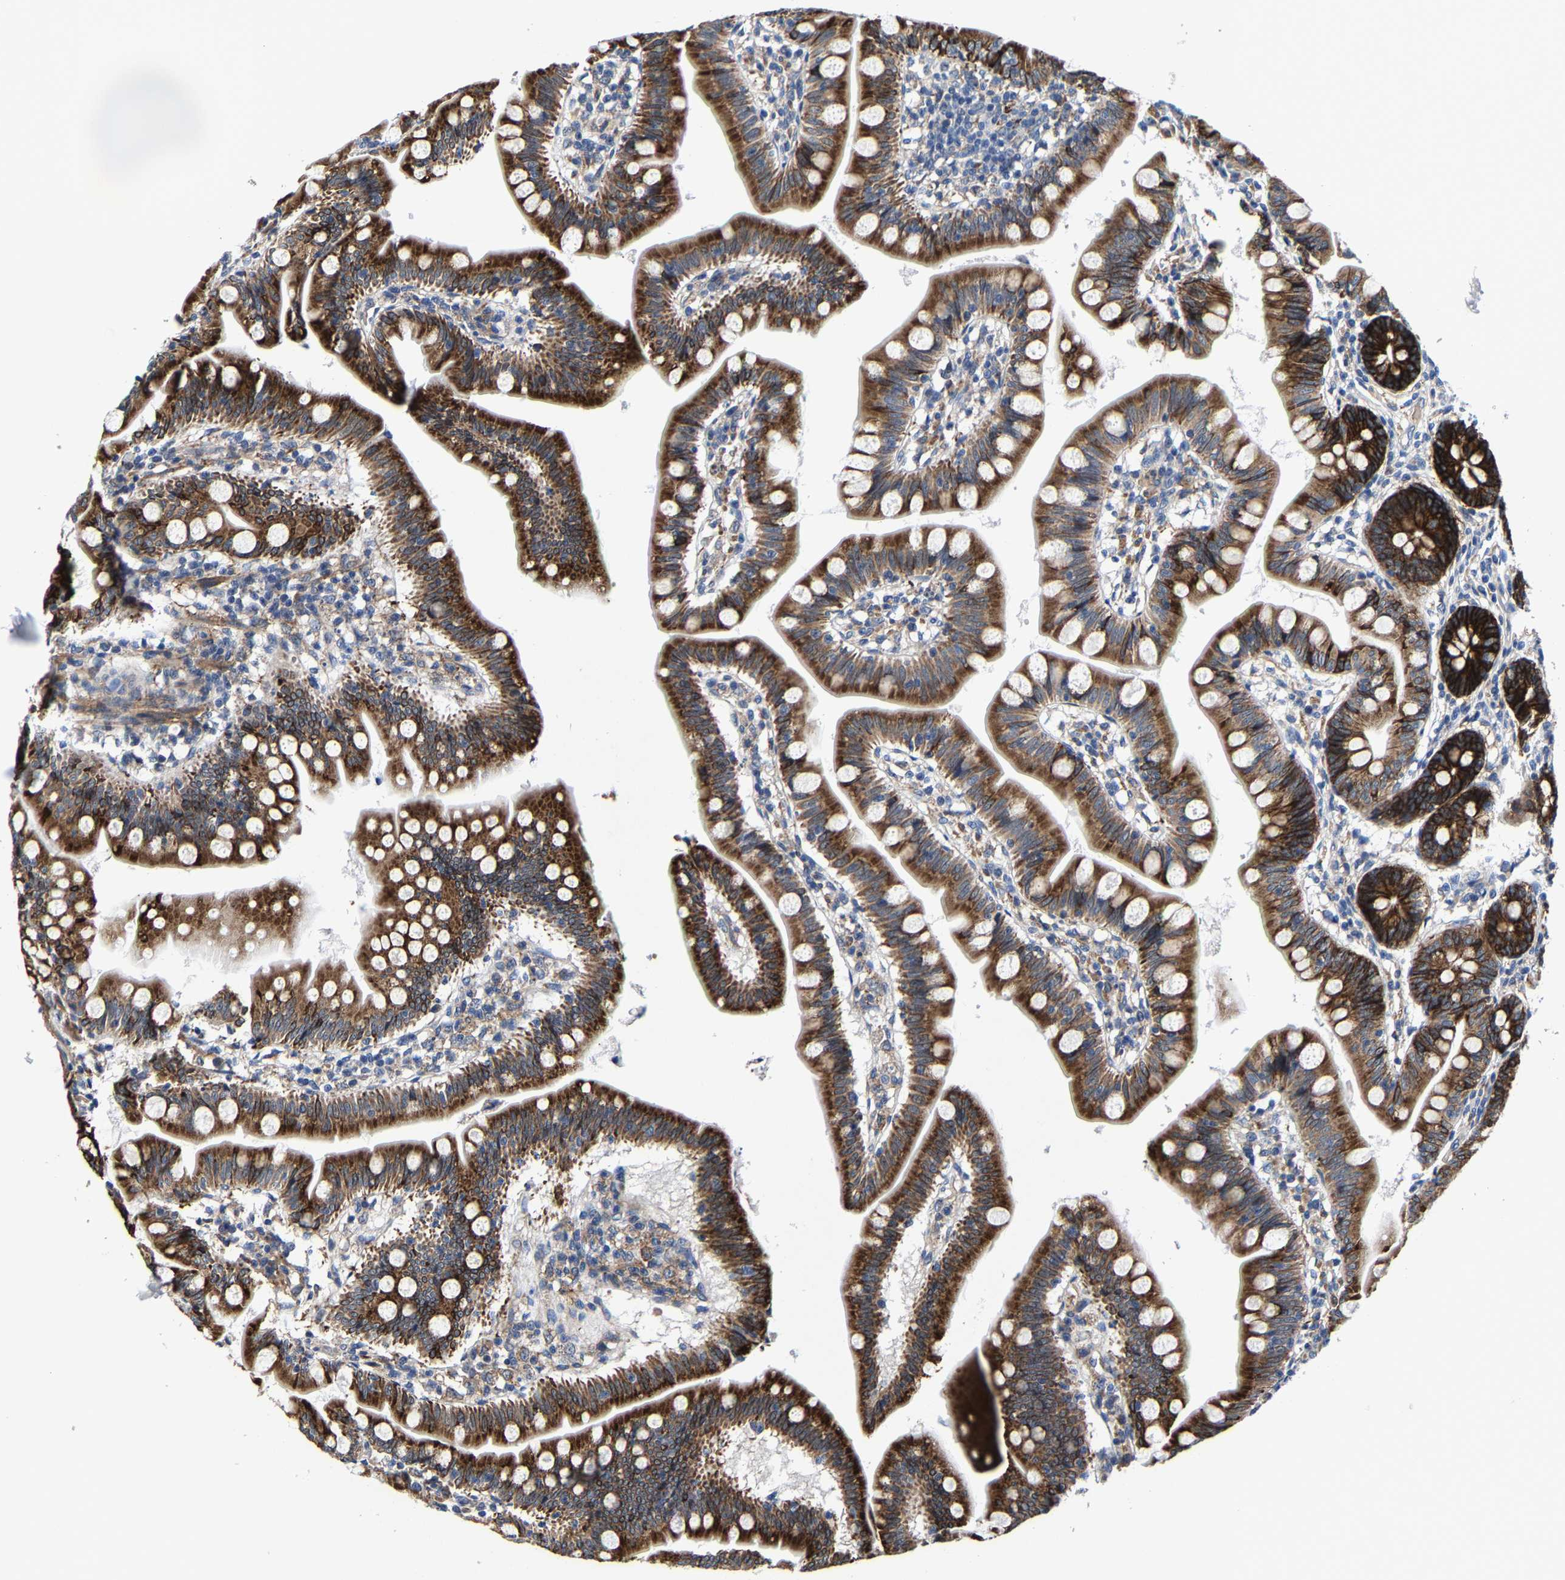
{"staining": {"intensity": "strong", "quantity": ">75%", "location": "cytoplasmic/membranous"}, "tissue": "small intestine", "cell_type": "Glandular cells", "image_type": "normal", "snomed": [{"axis": "morphology", "description": "Normal tissue, NOS"}, {"axis": "topography", "description": "Small intestine"}], "caption": "Immunohistochemistry staining of normal small intestine, which exhibits high levels of strong cytoplasmic/membranous positivity in approximately >75% of glandular cells indicating strong cytoplasmic/membranous protein positivity. The staining was performed using DAB (3,3'-diaminobenzidine) (brown) for protein detection and nuclei were counterstained in hematoxylin (blue).", "gene": "SLC12A2", "patient": {"sex": "male", "age": 7}}